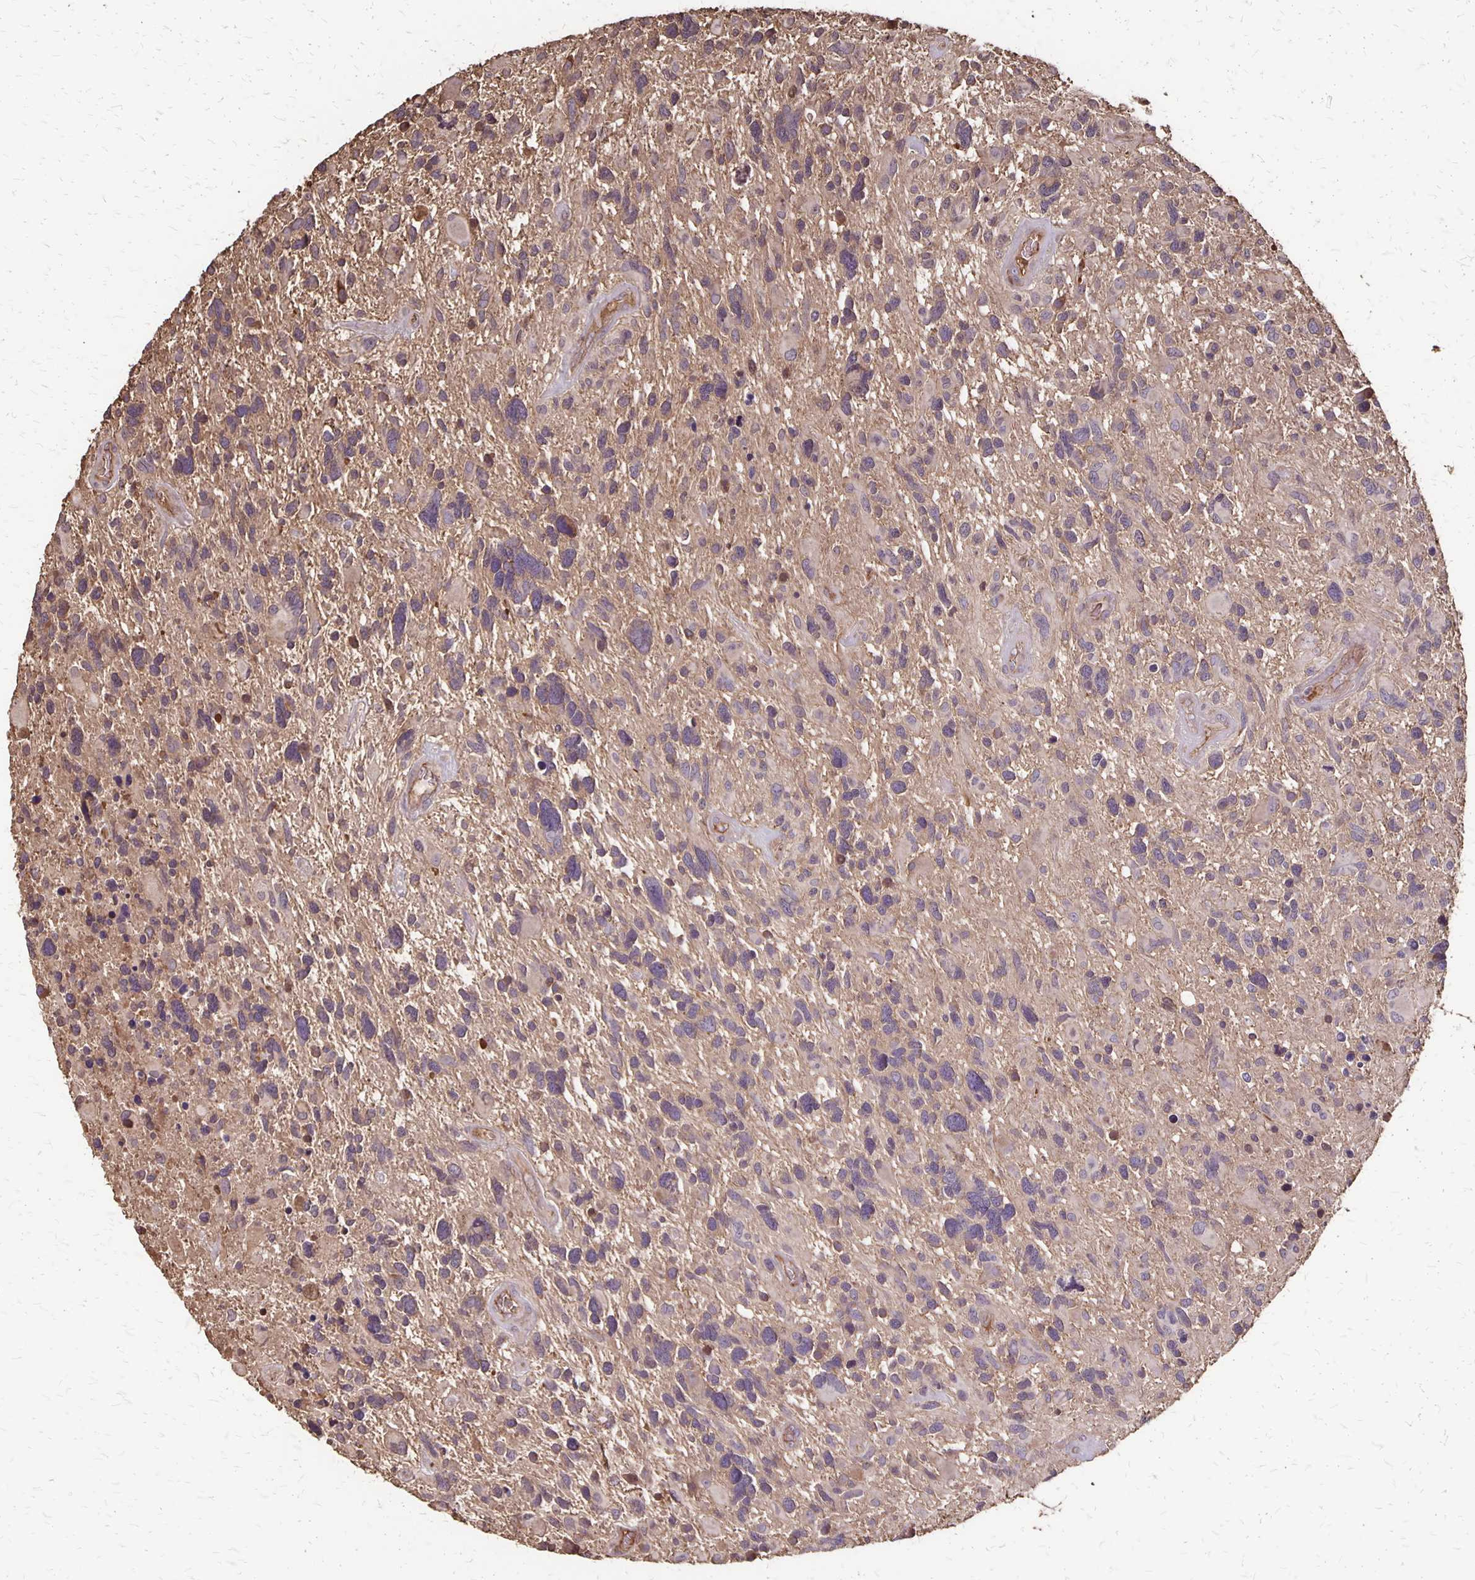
{"staining": {"intensity": "weak", "quantity": ">75%", "location": "cytoplasmic/membranous"}, "tissue": "glioma", "cell_type": "Tumor cells", "image_type": "cancer", "snomed": [{"axis": "morphology", "description": "Glioma, malignant, High grade"}, {"axis": "topography", "description": "Brain"}], "caption": "Immunohistochemical staining of human glioma displays weak cytoplasmic/membranous protein expression in approximately >75% of tumor cells. Nuclei are stained in blue.", "gene": "PROM2", "patient": {"sex": "male", "age": 49}}